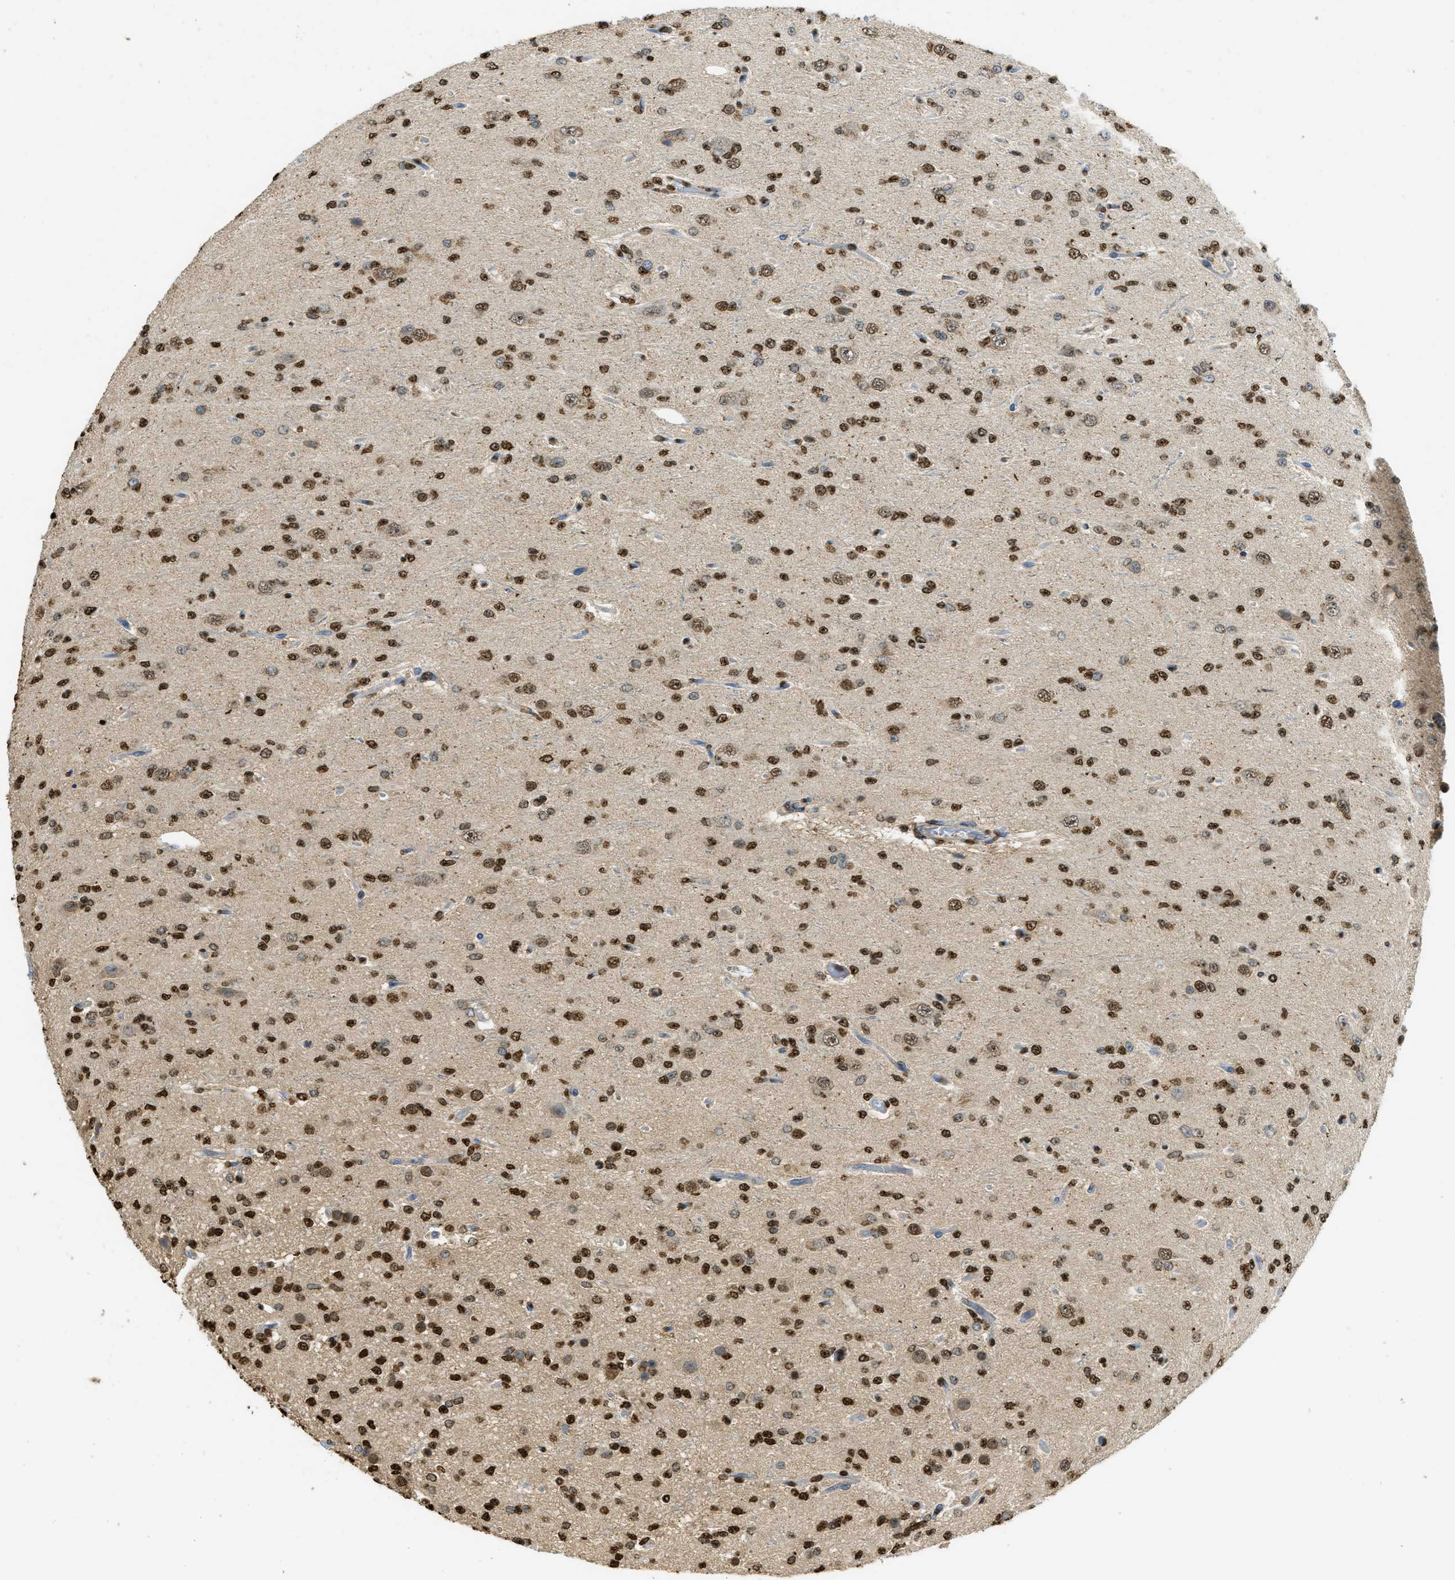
{"staining": {"intensity": "strong", "quantity": ">75%", "location": "nuclear"}, "tissue": "glioma", "cell_type": "Tumor cells", "image_type": "cancer", "snomed": [{"axis": "morphology", "description": "Glioma, malignant, Low grade"}, {"axis": "topography", "description": "Brain"}], "caption": "Human glioma stained with a brown dye demonstrates strong nuclear positive positivity in approximately >75% of tumor cells.", "gene": "NR5A2", "patient": {"sex": "male", "age": 38}}